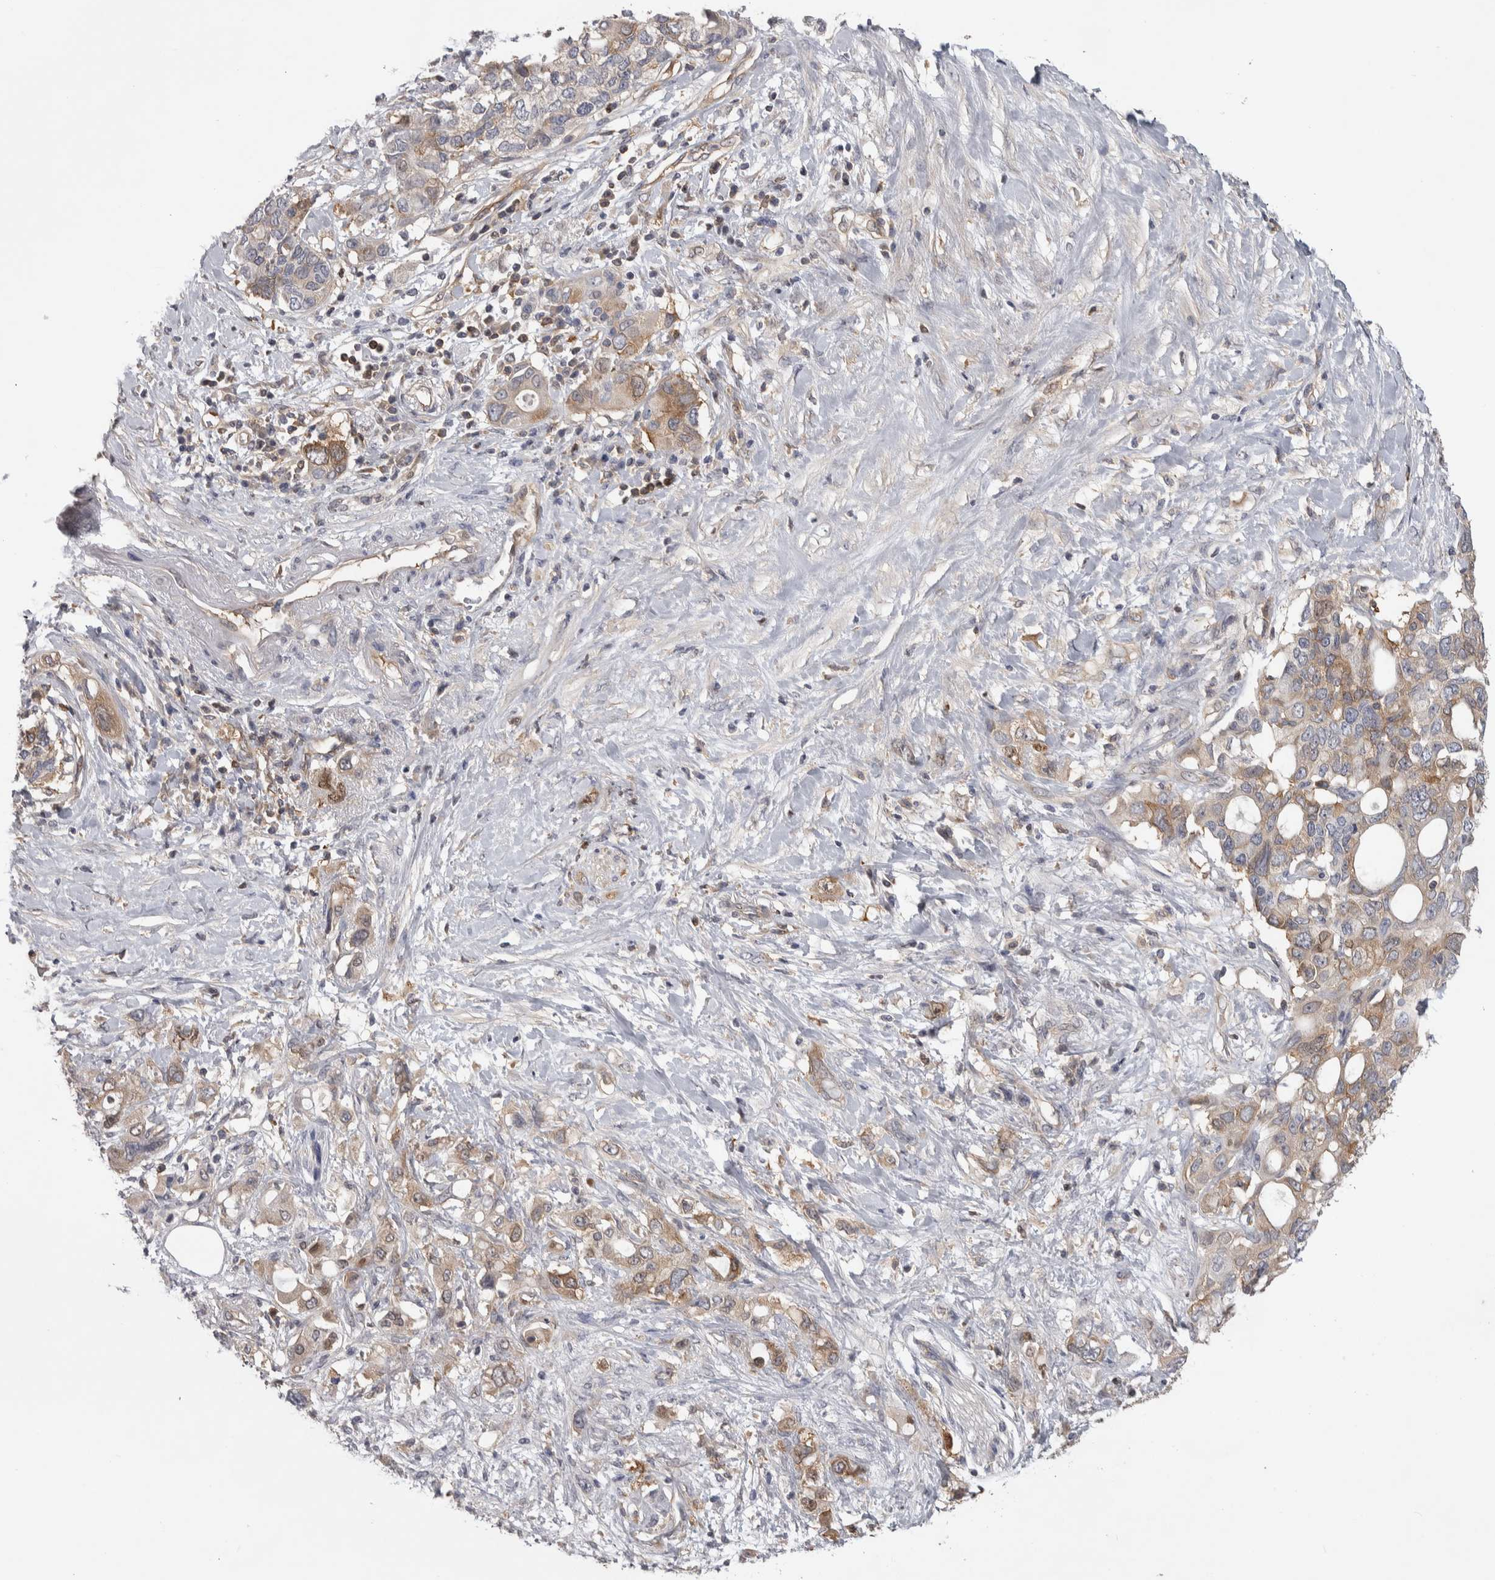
{"staining": {"intensity": "moderate", "quantity": "25%-75%", "location": "cytoplasmic/membranous"}, "tissue": "pancreatic cancer", "cell_type": "Tumor cells", "image_type": "cancer", "snomed": [{"axis": "morphology", "description": "Adenocarcinoma, NOS"}, {"axis": "topography", "description": "Pancreas"}], "caption": "This micrograph displays adenocarcinoma (pancreatic) stained with IHC to label a protein in brown. The cytoplasmic/membranous of tumor cells show moderate positivity for the protein. Nuclei are counter-stained blue.", "gene": "NFKB2", "patient": {"sex": "female", "age": 56}}